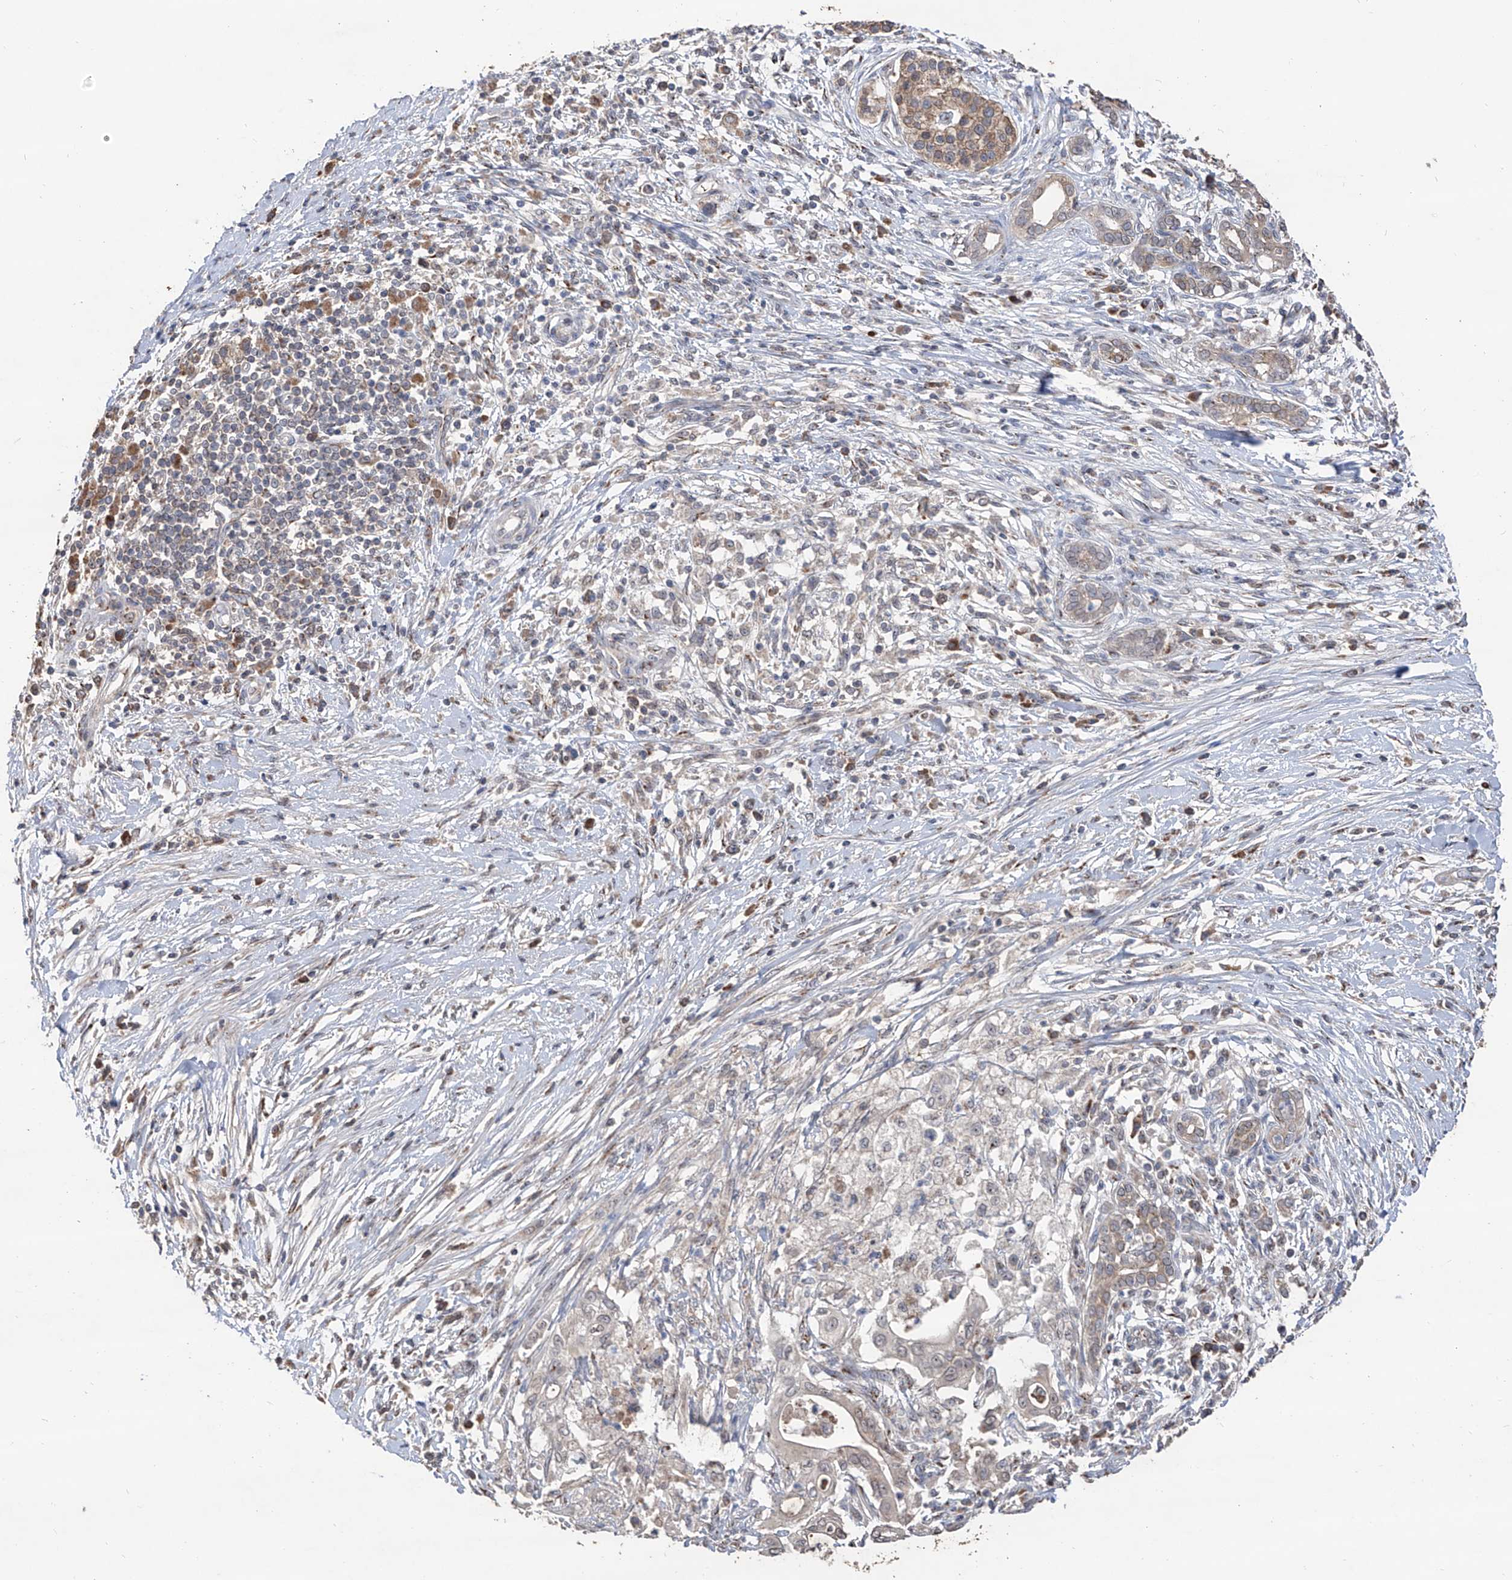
{"staining": {"intensity": "weak", "quantity": "25%-75%", "location": "cytoplasmic/membranous"}, "tissue": "pancreatic cancer", "cell_type": "Tumor cells", "image_type": "cancer", "snomed": [{"axis": "morphology", "description": "Adenocarcinoma, NOS"}, {"axis": "topography", "description": "Pancreas"}], "caption": "High-magnification brightfield microscopy of pancreatic cancer stained with DAB (3,3'-diaminobenzidine) (brown) and counterstained with hematoxylin (blue). tumor cells exhibit weak cytoplasmic/membranous positivity is present in approximately25%-75% of cells.", "gene": "EDN1", "patient": {"sex": "male", "age": 58}}